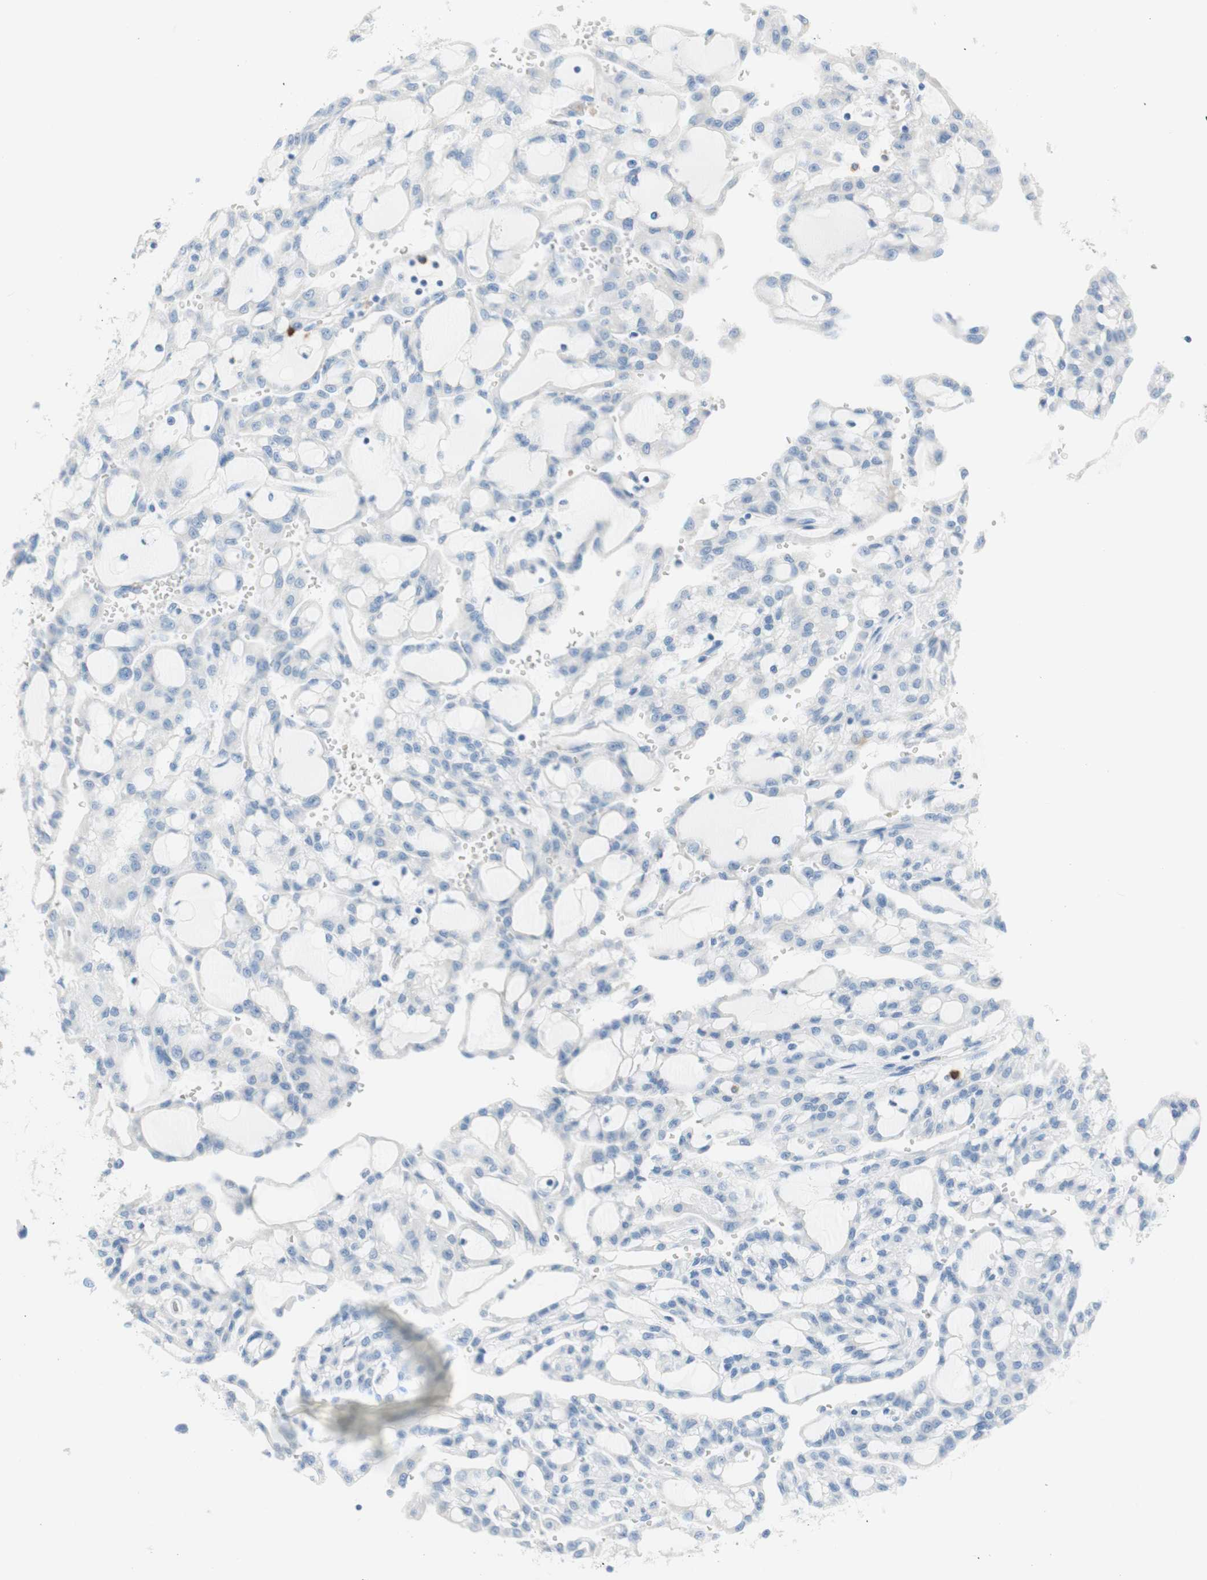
{"staining": {"intensity": "negative", "quantity": "none", "location": "none"}, "tissue": "renal cancer", "cell_type": "Tumor cells", "image_type": "cancer", "snomed": [{"axis": "morphology", "description": "Adenocarcinoma, NOS"}, {"axis": "topography", "description": "Kidney"}], "caption": "Immunohistochemical staining of human renal cancer exhibits no significant positivity in tumor cells.", "gene": "CEACAM1", "patient": {"sex": "male", "age": 63}}